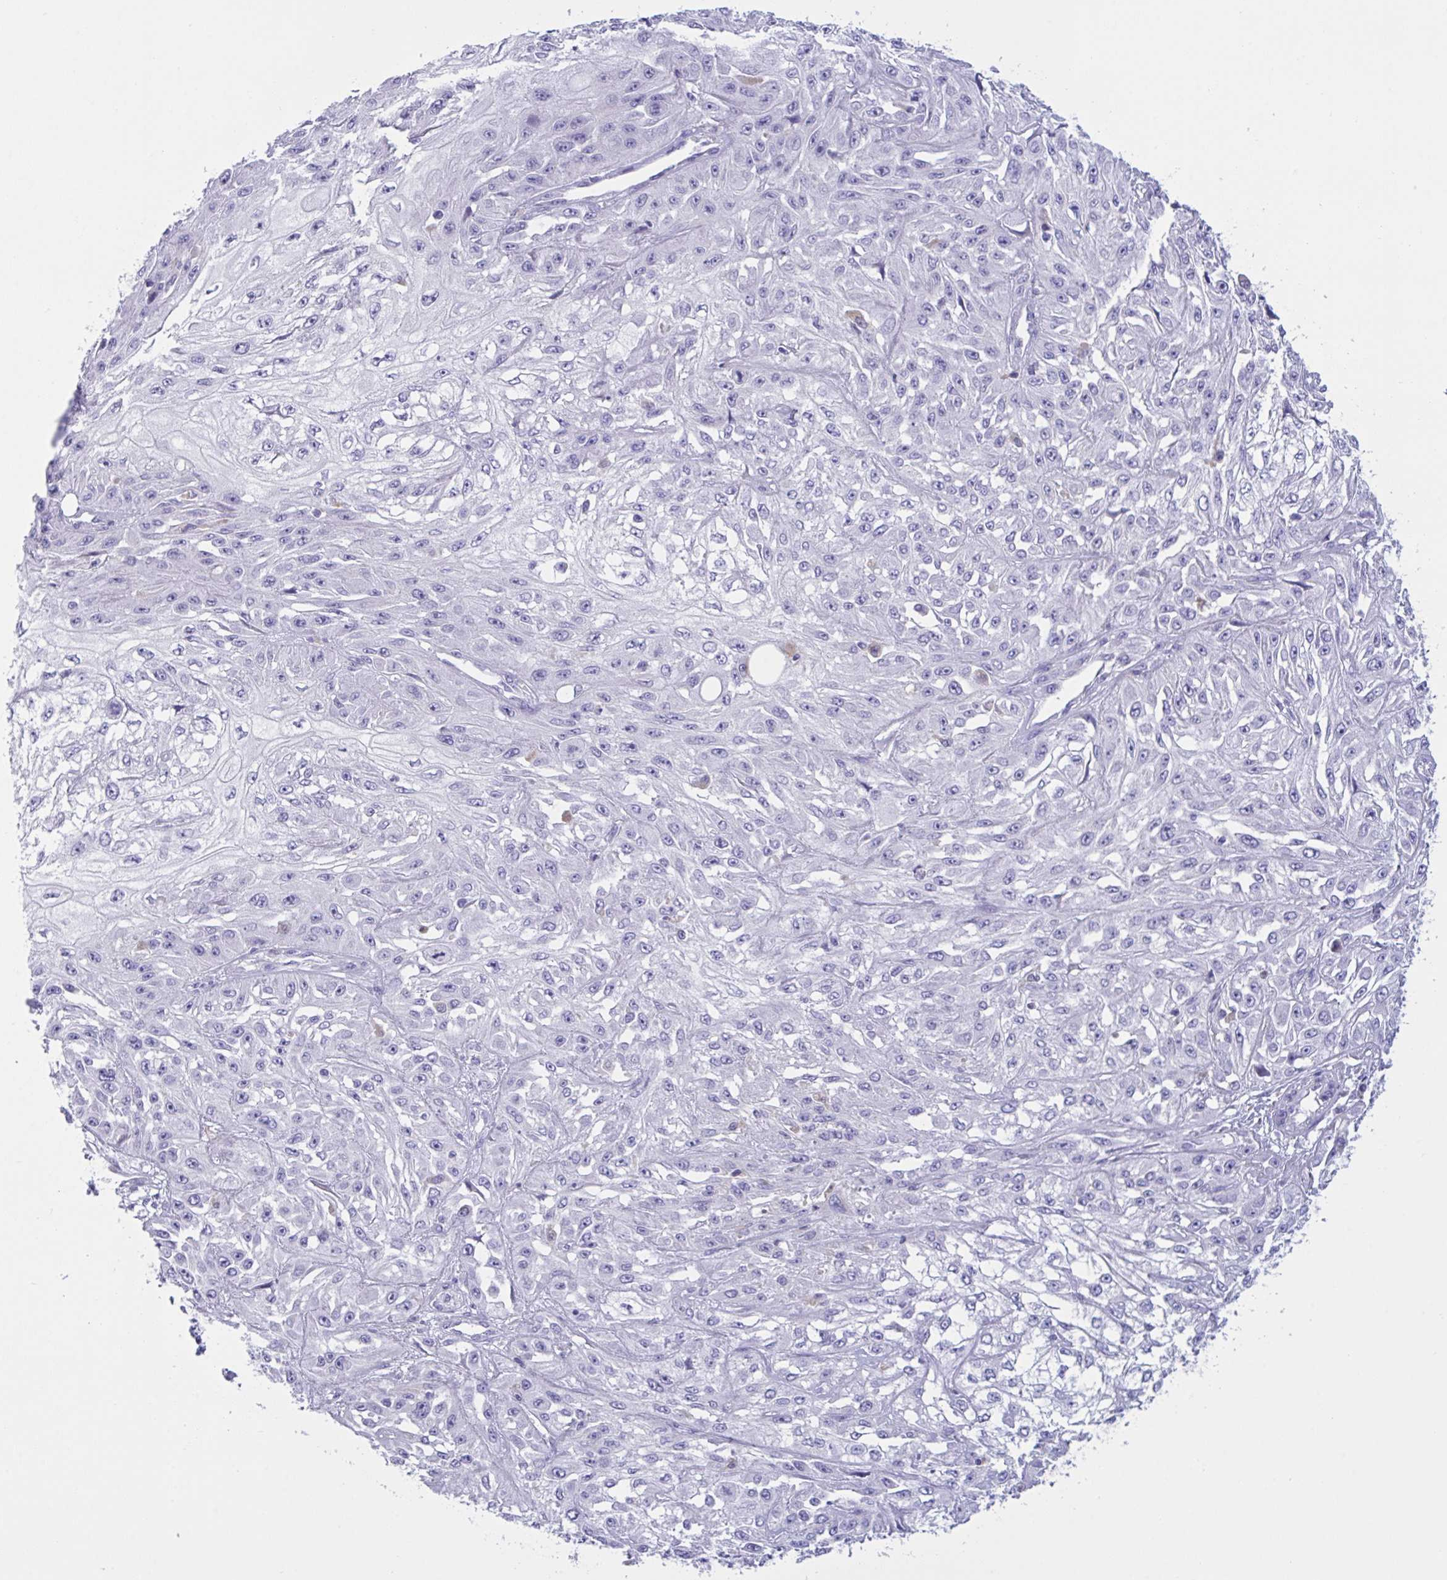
{"staining": {"intensity": "negative", "quantity": "none", "location": "none"}, "tissue": "skin cancer", "cell_type": "Tumor cells", "image_type": "cancer", "snomed": [{"axis": "morphology", "description": "Squamous cell carcinoma, NOS"}, {"axis": "morphology", "description": "Squamous cell carcinoma, metastatic, NOS"}, {"axis": "topography", "description": "Skin"}, {"axis": "topography", "description": "Lymph node"}], "caption": "An image of human skin metastatic squamous cell carcinoma is negative for staining in tumor cells.", "gene": "RPL22L1", "patient": {"sex": "male", "age": 75}}